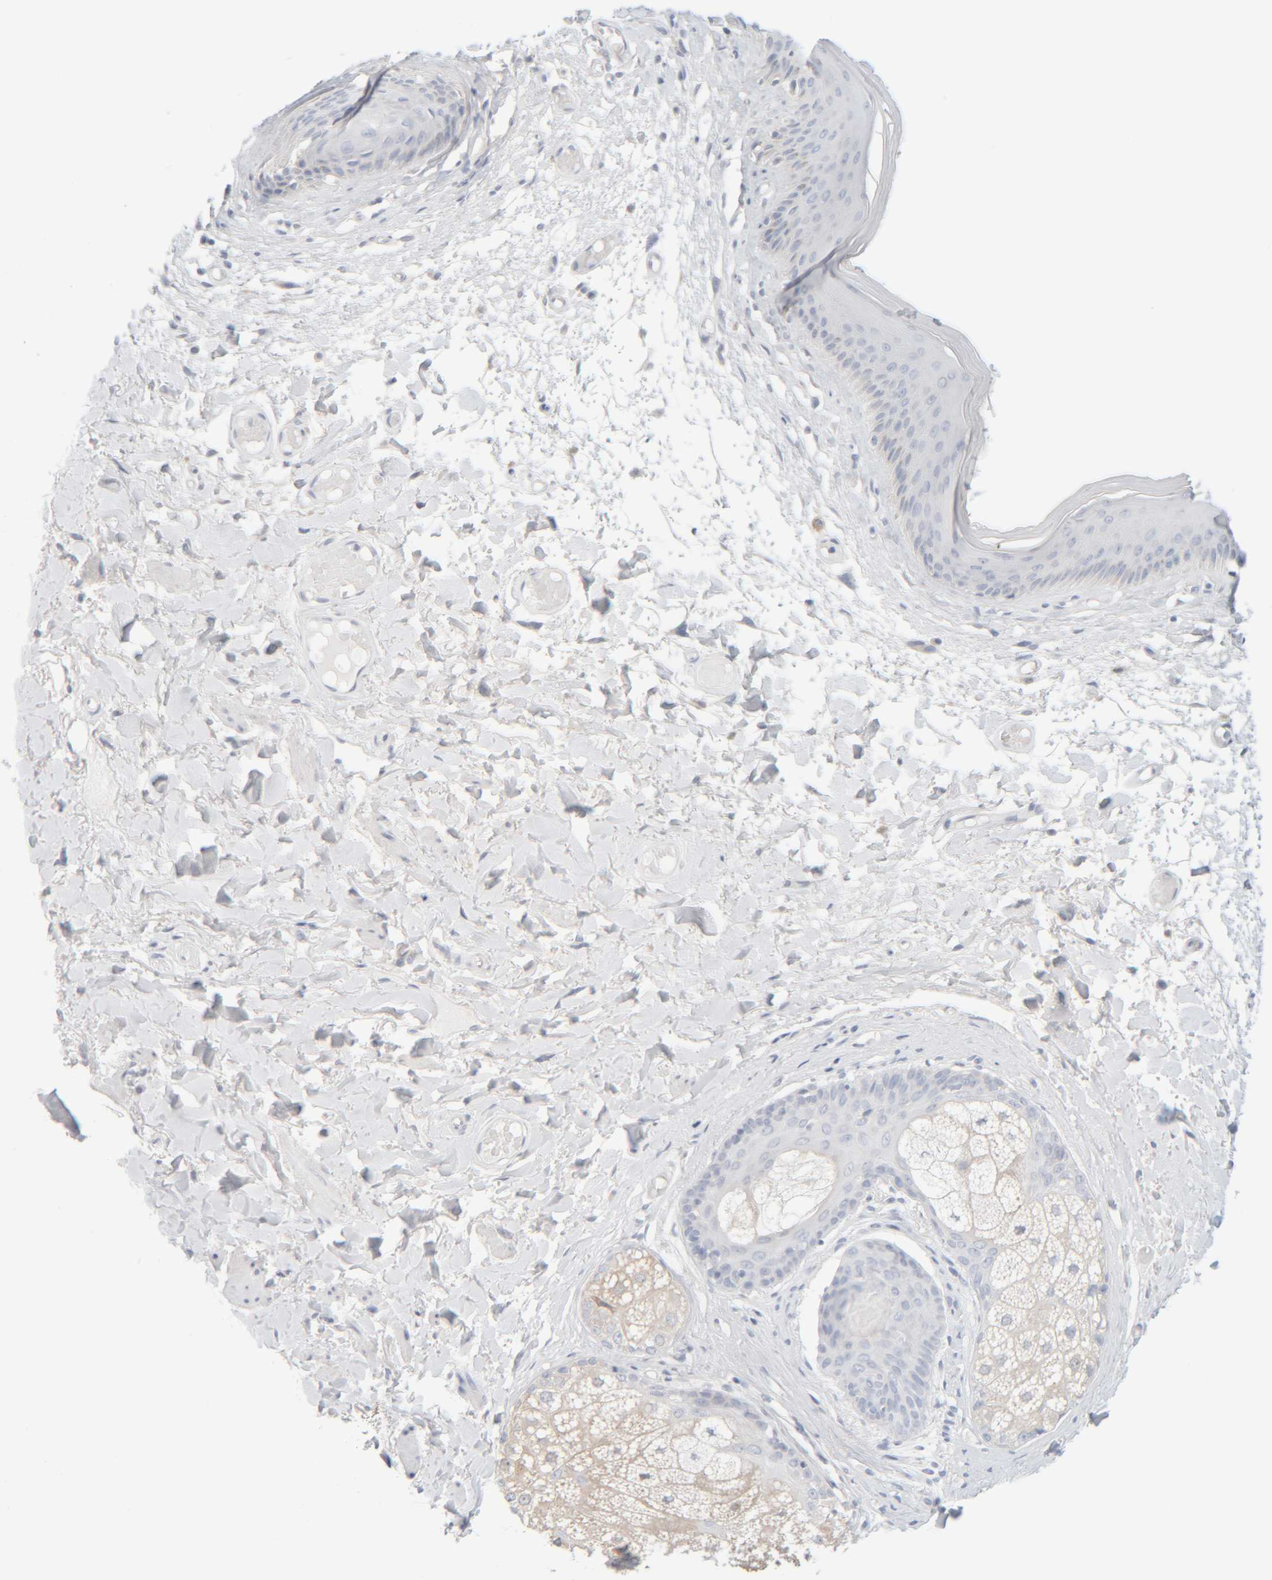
{"staining": {"intensity": "negative", "quantity": "none", "location": "none"}, "tissue": "skin", "cell_type": "Epidermal cells", "image_type": "normal", "snomed": [{"axis": "morphology", "description": "Normal tissue, NOS"}, {"axis": "topography", "description": "Vulva"}], "caption": "This image is of normal skin stained with IHC to label a protein in brown with the nuclei are counter-stained blue. There is no expression in epidermal cells.", "gene": "RIDA", "patient": {"sex": "female", "age": 73}}